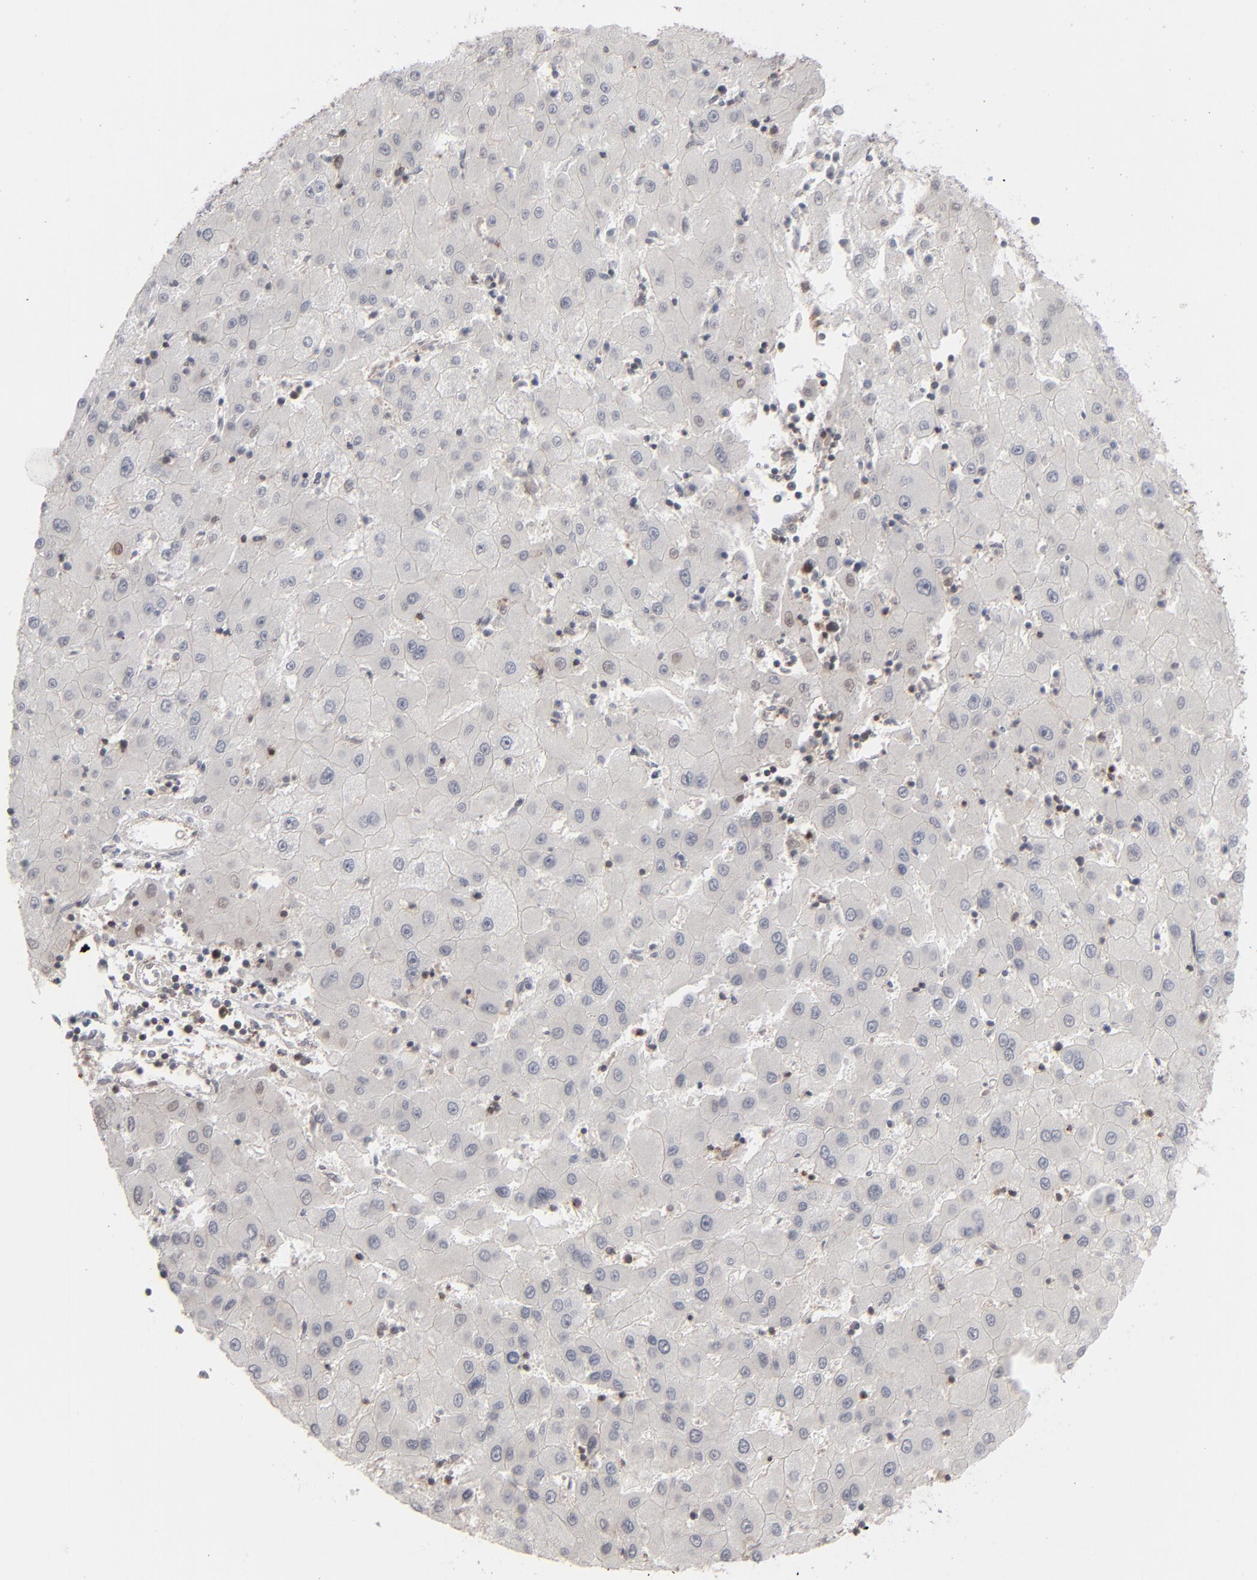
{"staining": {"intensity": "negative", "quantity": "none", "location": "none"}, "tissue": "liver cancer", "cell_type": "Tumor cells", "image_type": "cancer", "snomed": [{"axis": "morphology", "description": "Carcinoma, Hepatocellular, NOS"}, {"axis": "topography", "description": "Liver"}], "caption": "Immunohistochemistry micrograph of neoplastic tissue: liver cancer (hepatocellular carcinoma) stained with DAB (3,3'-diaminobenzidine) exhibits no significant protein expression in tumor cells.", "gene": "STAT4", "patient": {"sex": "male", "age": 72}}